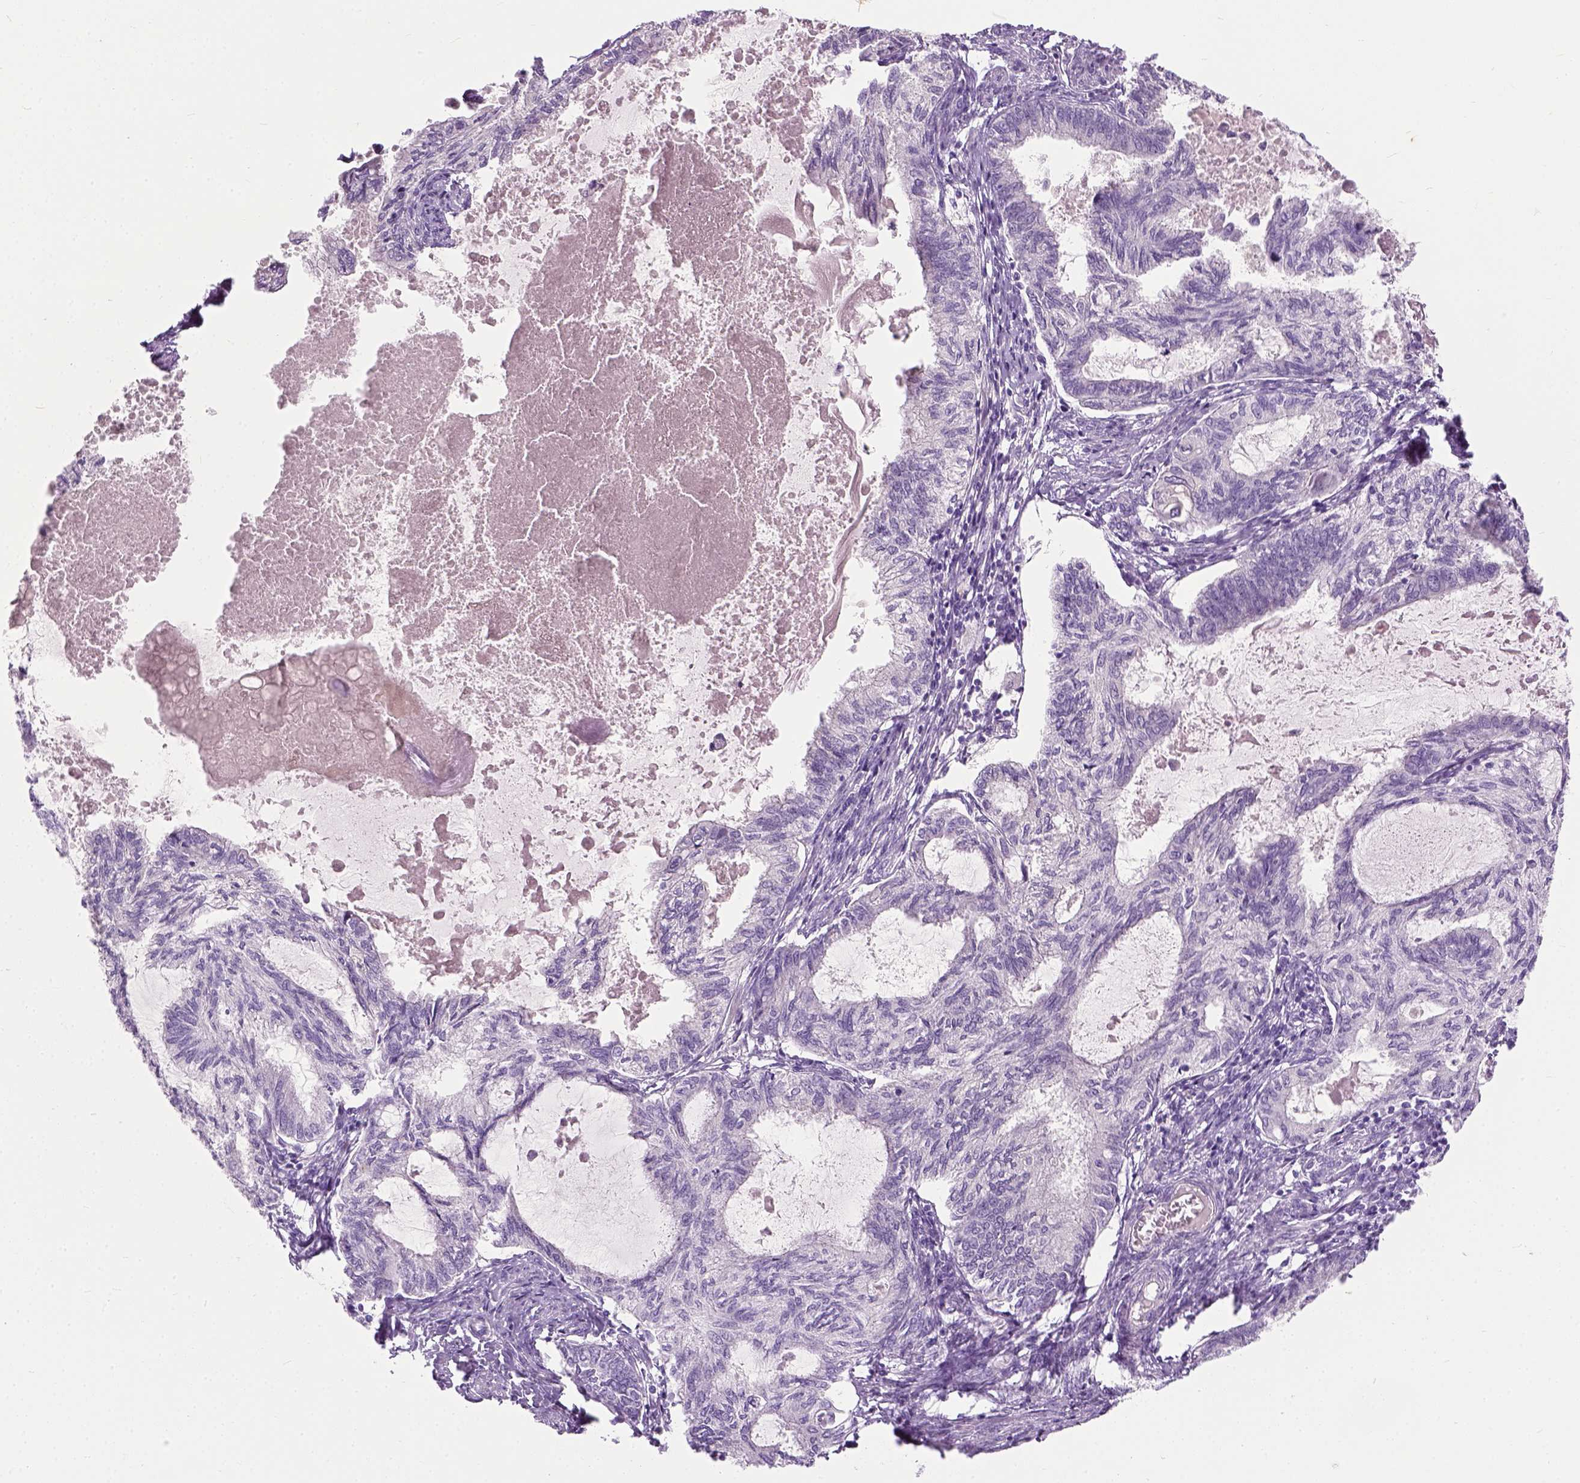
{"staining": {"intensity": "negative", "quantity": "none", "location": "none"}, "tissue": "endometrial cancer", "cell_type": "Tumor cells", "image_type": "cancer", "snomed": [{"axis": "morphology", "description": "Adenocarcinoma, NOS"}, {"axis": "topography", "description": "Endometrium"}], "caption": "Immunohistochemistry micrograph of endometrial cancer stained for a protein (brown), which shows no staining in tumor cells.", "gene": "TRIM72", "patient": {"sex": "female", "age": 86}}